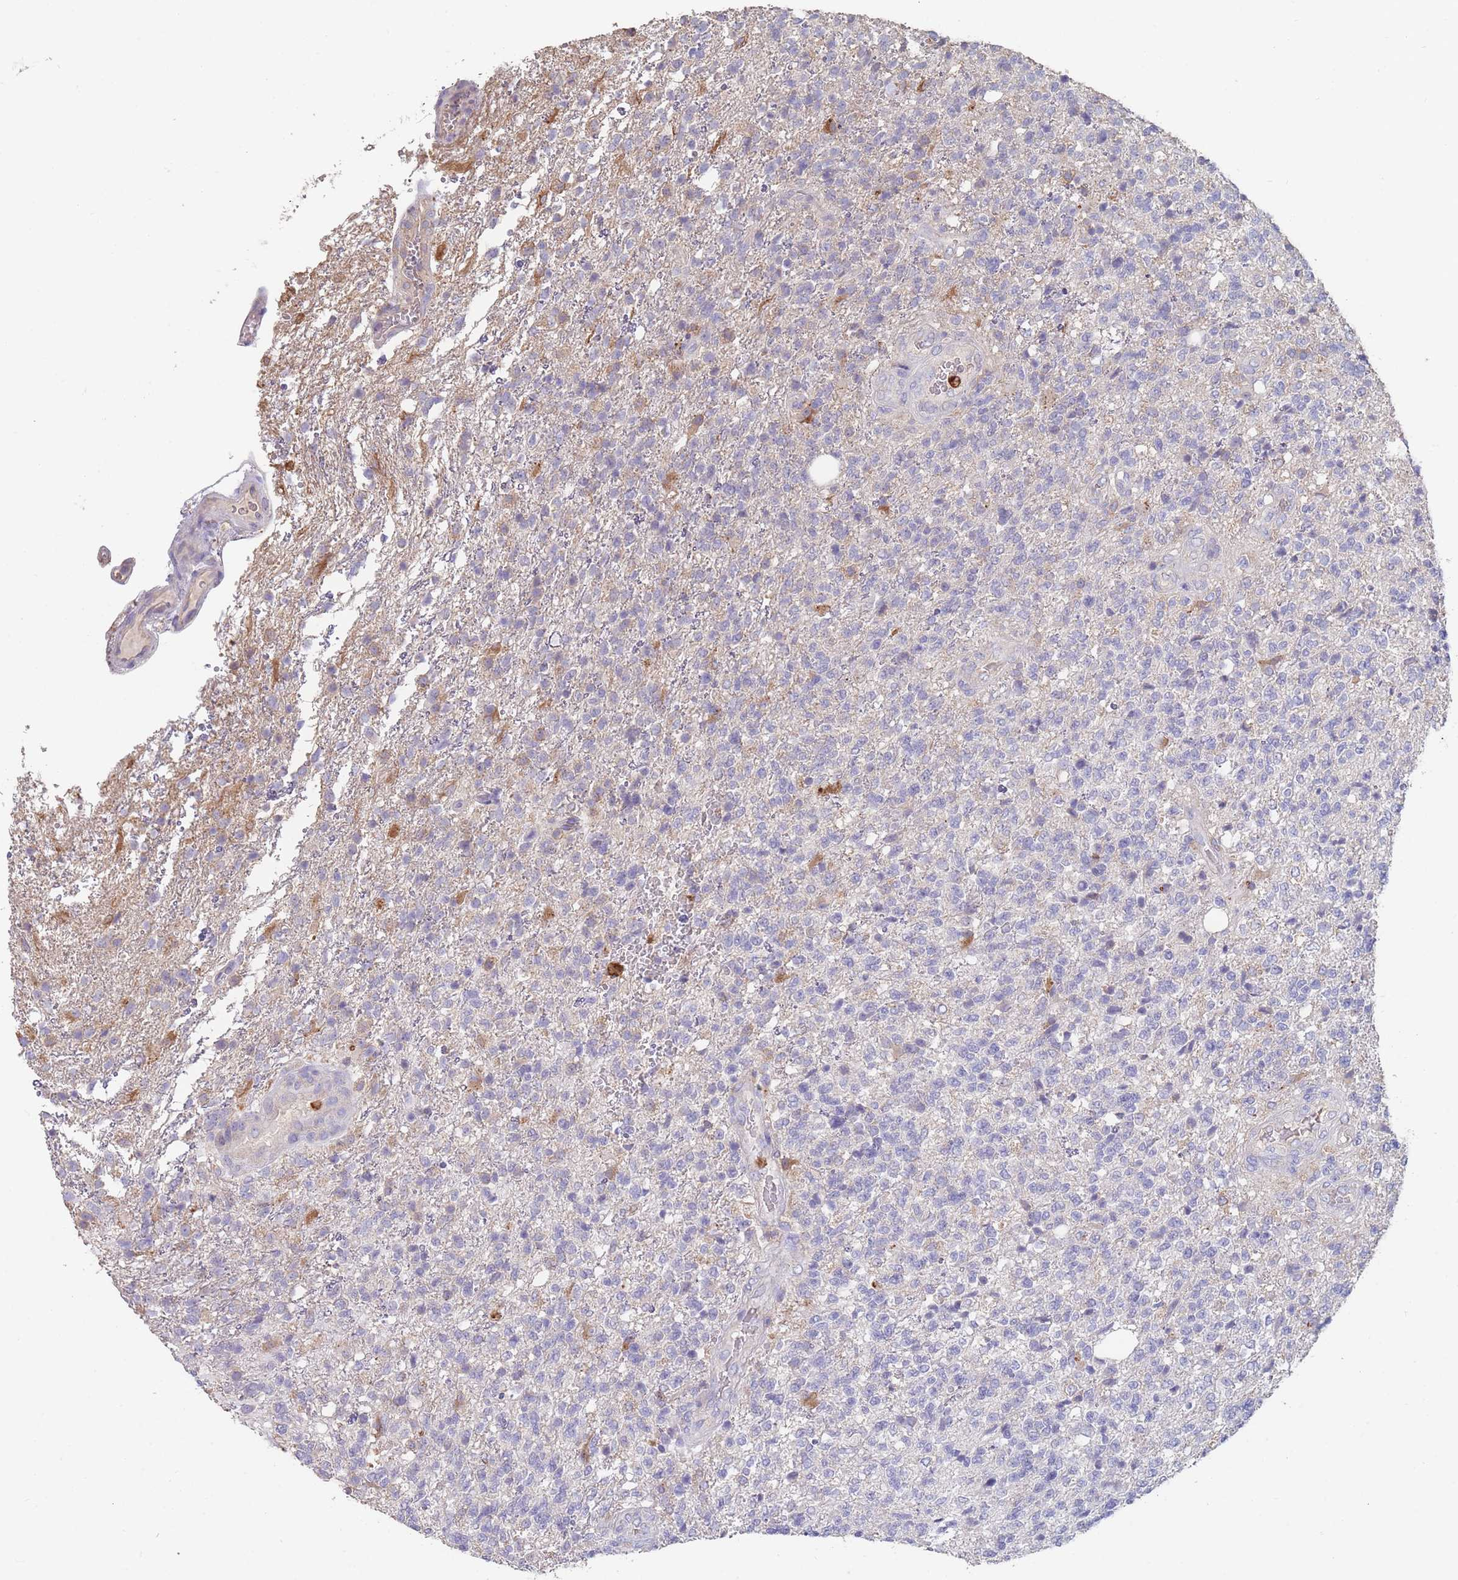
{"staining": {"intensity": "negative", "quantity": "none", "location": "none"}, "tissue": "glioma", "cell_type": "Tumor cells", "image_type": "cancer", "snomed": [{"axis": "morphology", "description": "Glioma, malignant, High grade"}, {"axis": "topography", "description": "Brain"}], "caption": "This is an immunohistochemistry photomicrograph of malignant glioma (high-grade). There is no expression in tumor cells.", "gene": "CLEC12A", "patient": {"sex": "male", "age": 56}}